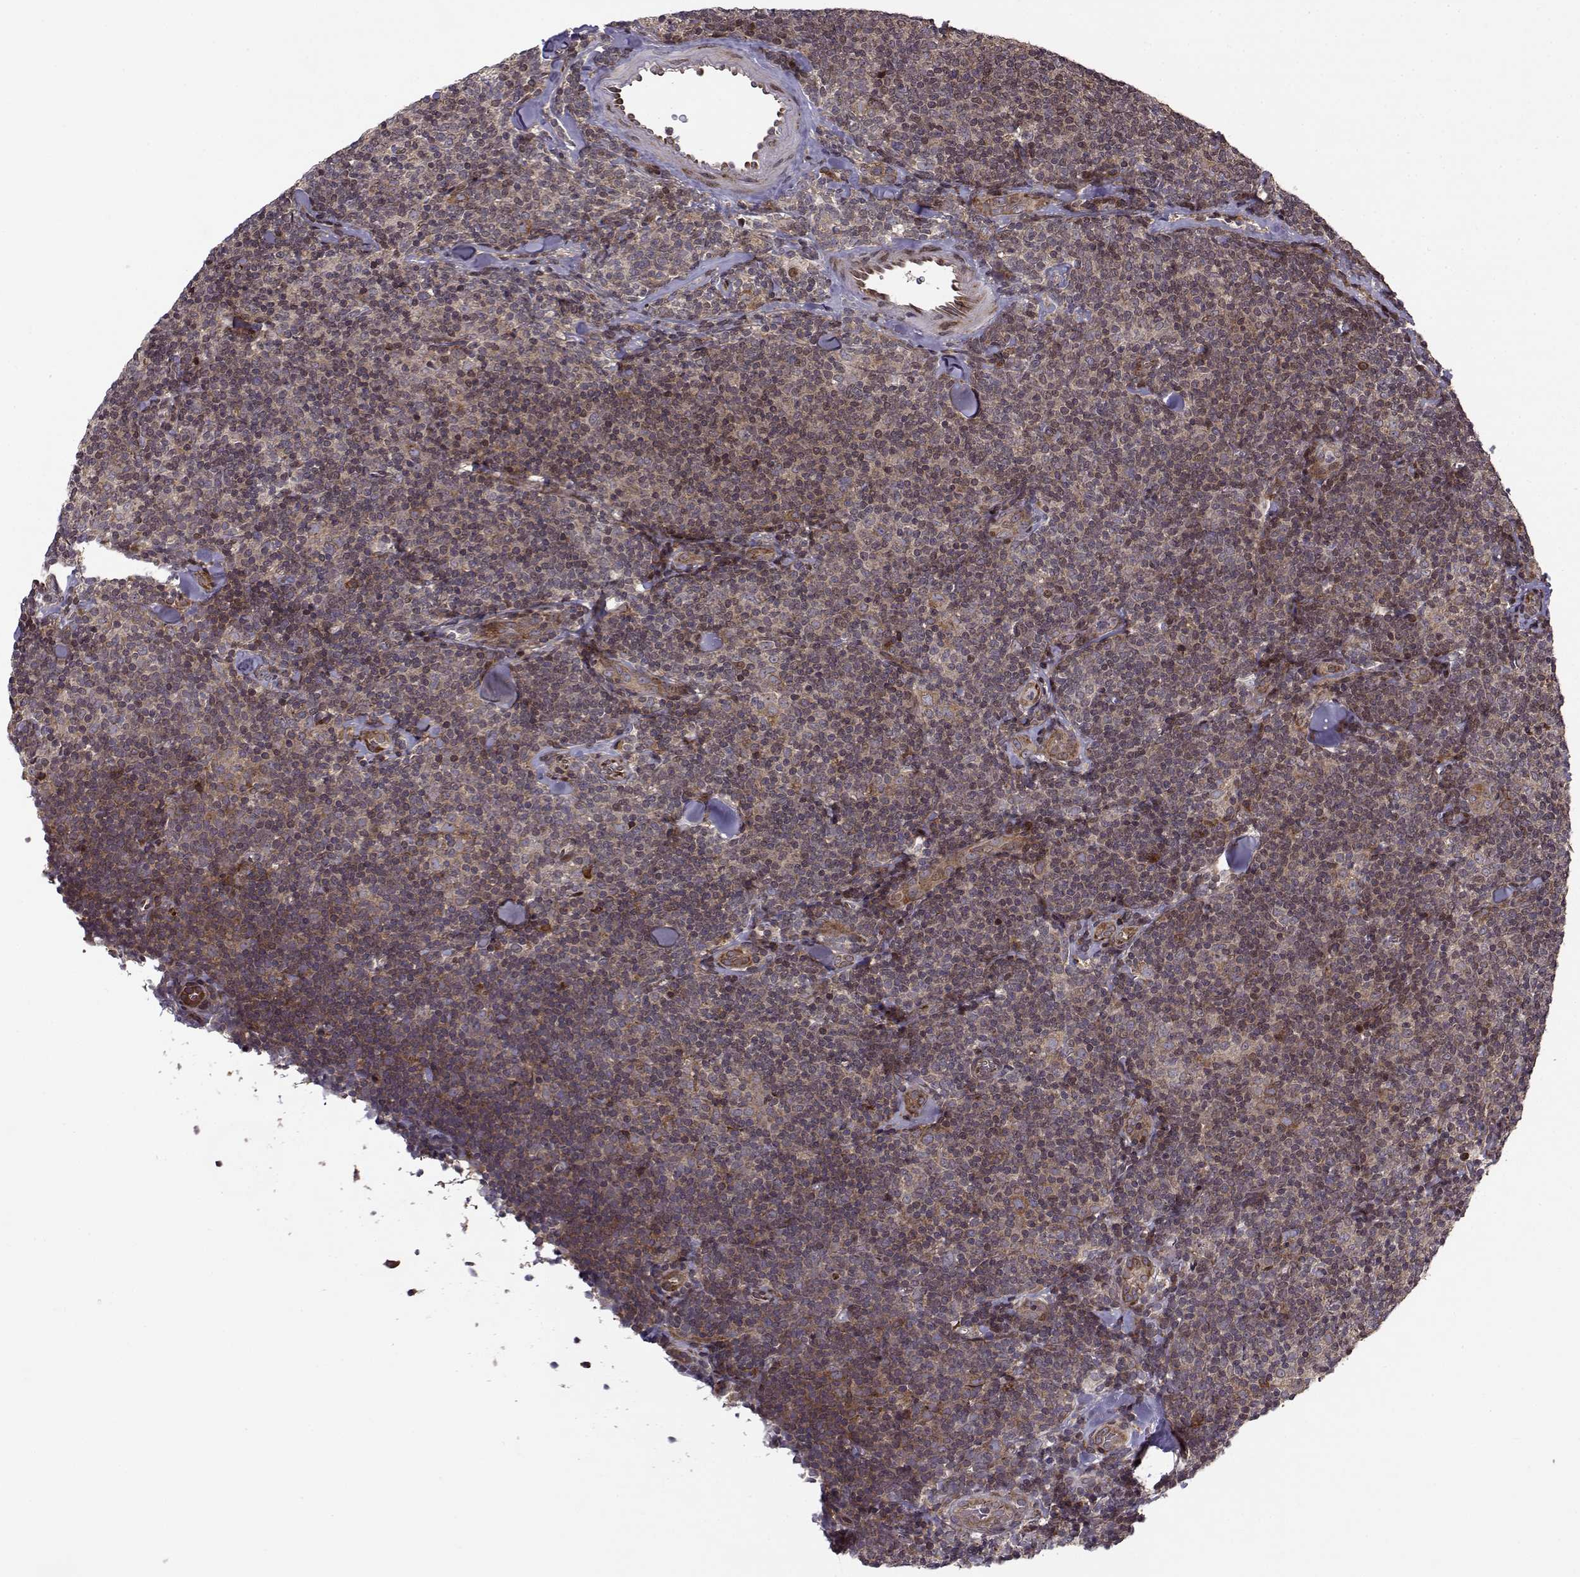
{"staining": {"intensity": "weak", "quantity": "25%-75%", "location": "cytoplasmic/membranous"}, "tissue": "lymphoma", "cell_type": "Tumor cells", "image_type": "cancer", "snomed": [{"axis": "morphology", "description": "Malignant lymphoma, non-Hodgkin's type, Low grade"}, {"axis": "topography", "description": "Lymph node"}], "caption": "Immunohistochemistry of lymphoma displays low levels of weak cytoplasmic/membranous positivity in about 25%-75% of tumor cells. The staining was performed using DAB, with brown indicating positive protein expression. Nuclei are stained blue with hematoxylin.", "gene": "RPL31", "patient": {"sex": "female", "age": 56}}